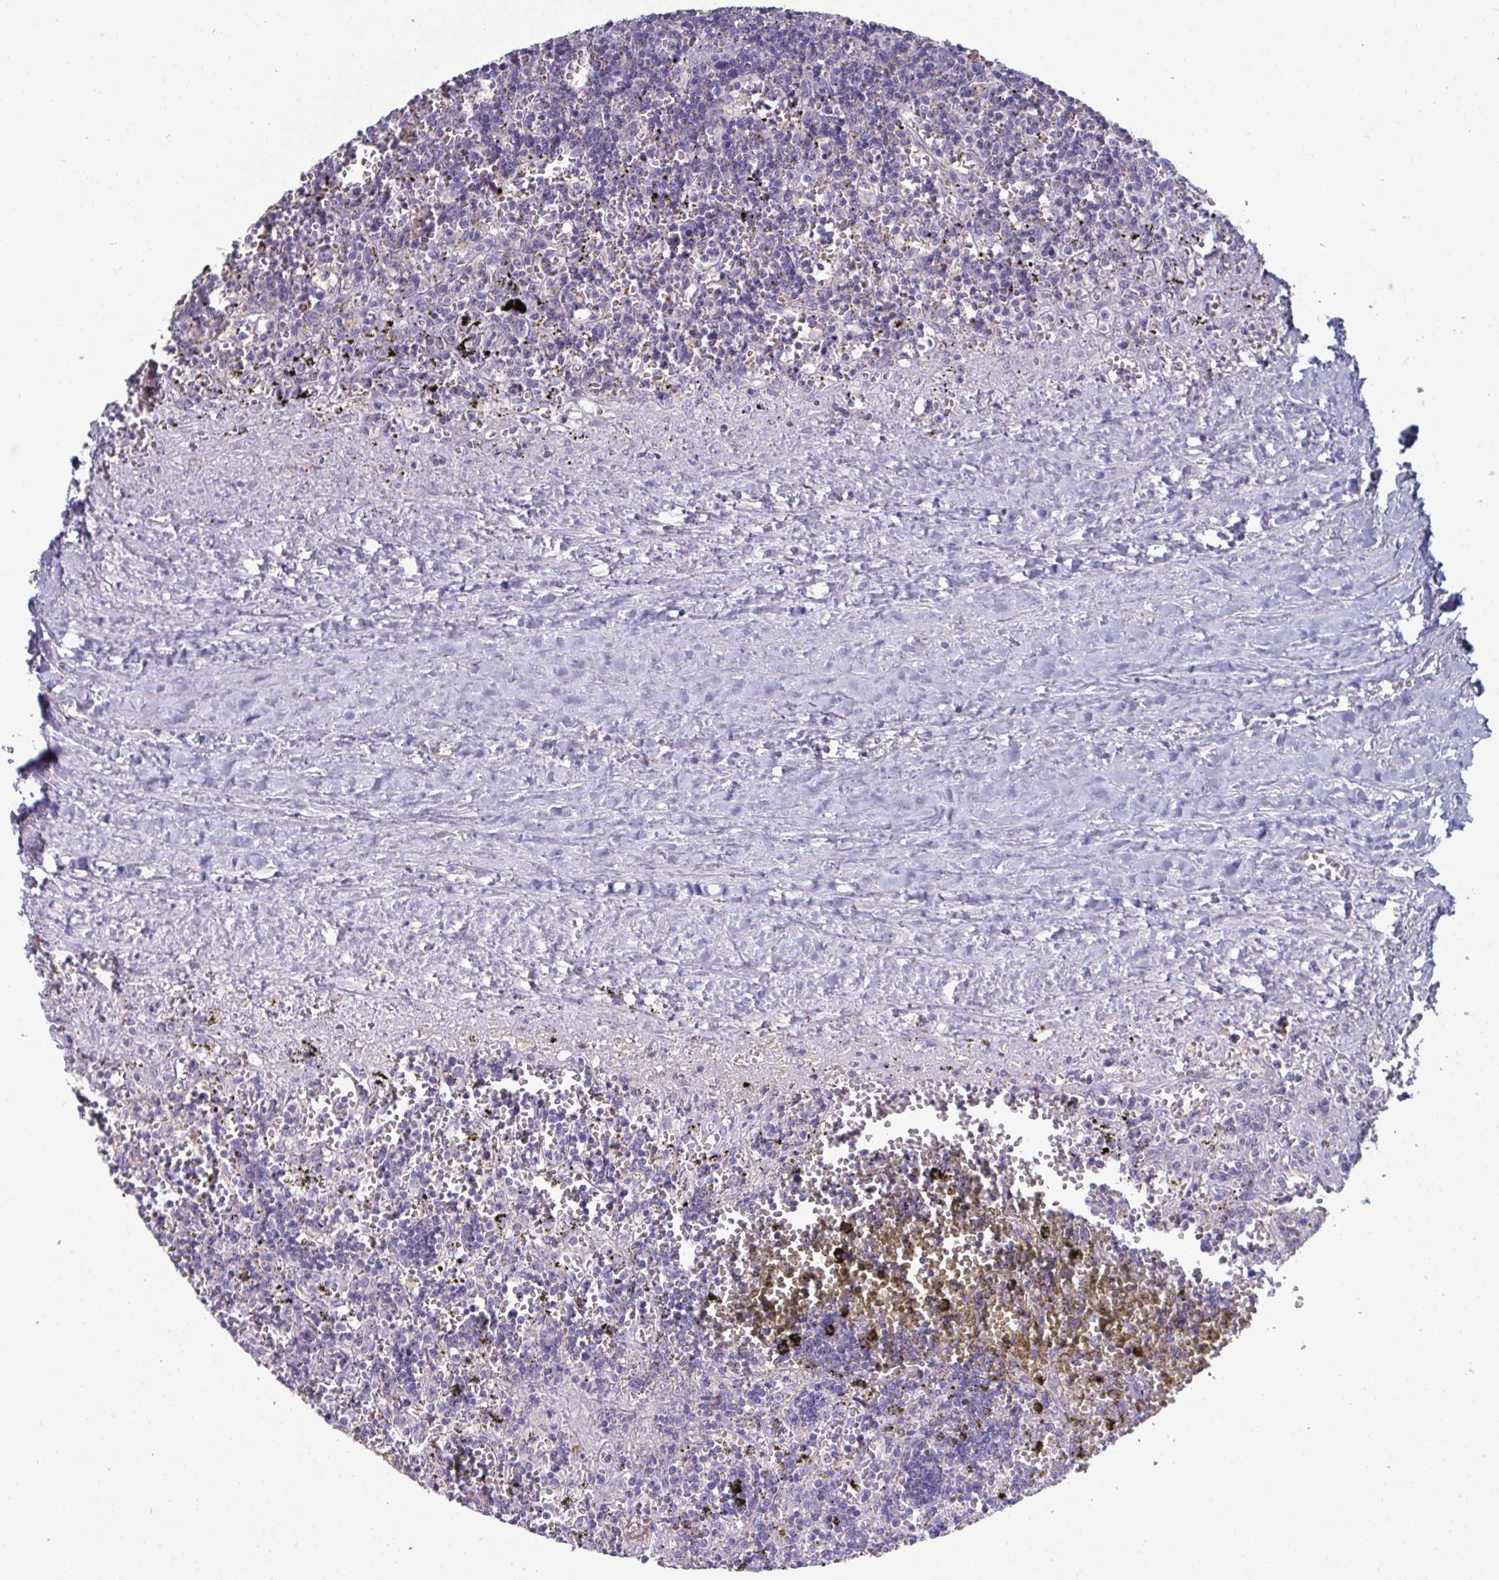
{"staining": {"intensity": "negative", "quantity": "none", "location": "none"}, "tissue": "lymphoma", "cell_type": "Tumor cells", "image_type": "cancer", "snomed": [{"axis": "morphology", "description": "Malignant lymphoma, non-Hodgkin's type, Low grade"}, {"axis": "topography", "description": "Spleen"}], "caption": "Low-grade malignant lymphoma, non-Hodgkin's type was stained to show a protein in brown. There is no significant expression in tumor cells. The staining is performed using DAB brown chromogen with nuclei counter-stained in using hematoxylin.", "gene": "HGFAC", "patient": {"sex": "male", "age": 60}}